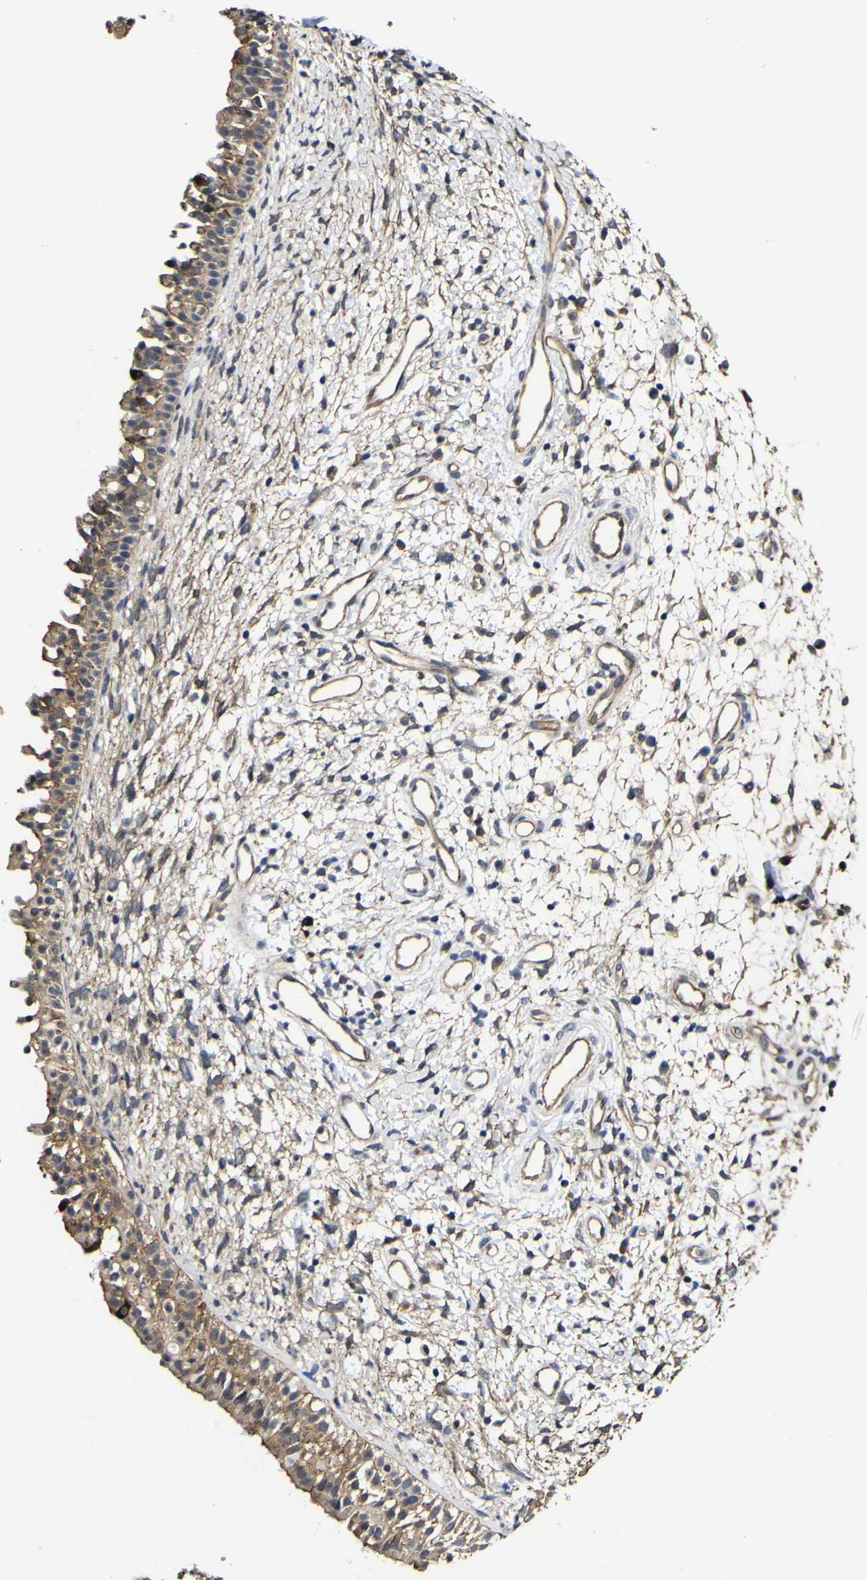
{"staining": {"intensity": "moderate", "quantity": ">75%", "location": "cytoplasmic/membranous"}, "tissue": "nasopharynx", "cell_type": "Respiratory epithelial cells", "image_type": "normal", "snomed": [{"axis": "morphology", "description": "Normal tissue, NOS"}, {"axis": "topography", "description": "Nasopharynx"}], "caption": "This micrograph shows benign nasopharynx stained with immunohistochemistry to label a protein in brown. The cytoplasmic/membranous of respiratory epithelial cells show moderate positivity for the protein. Nuclei are counter-stained blue.", "gene": "CCL2", "patient": {"sex": "male", "age": 22}}